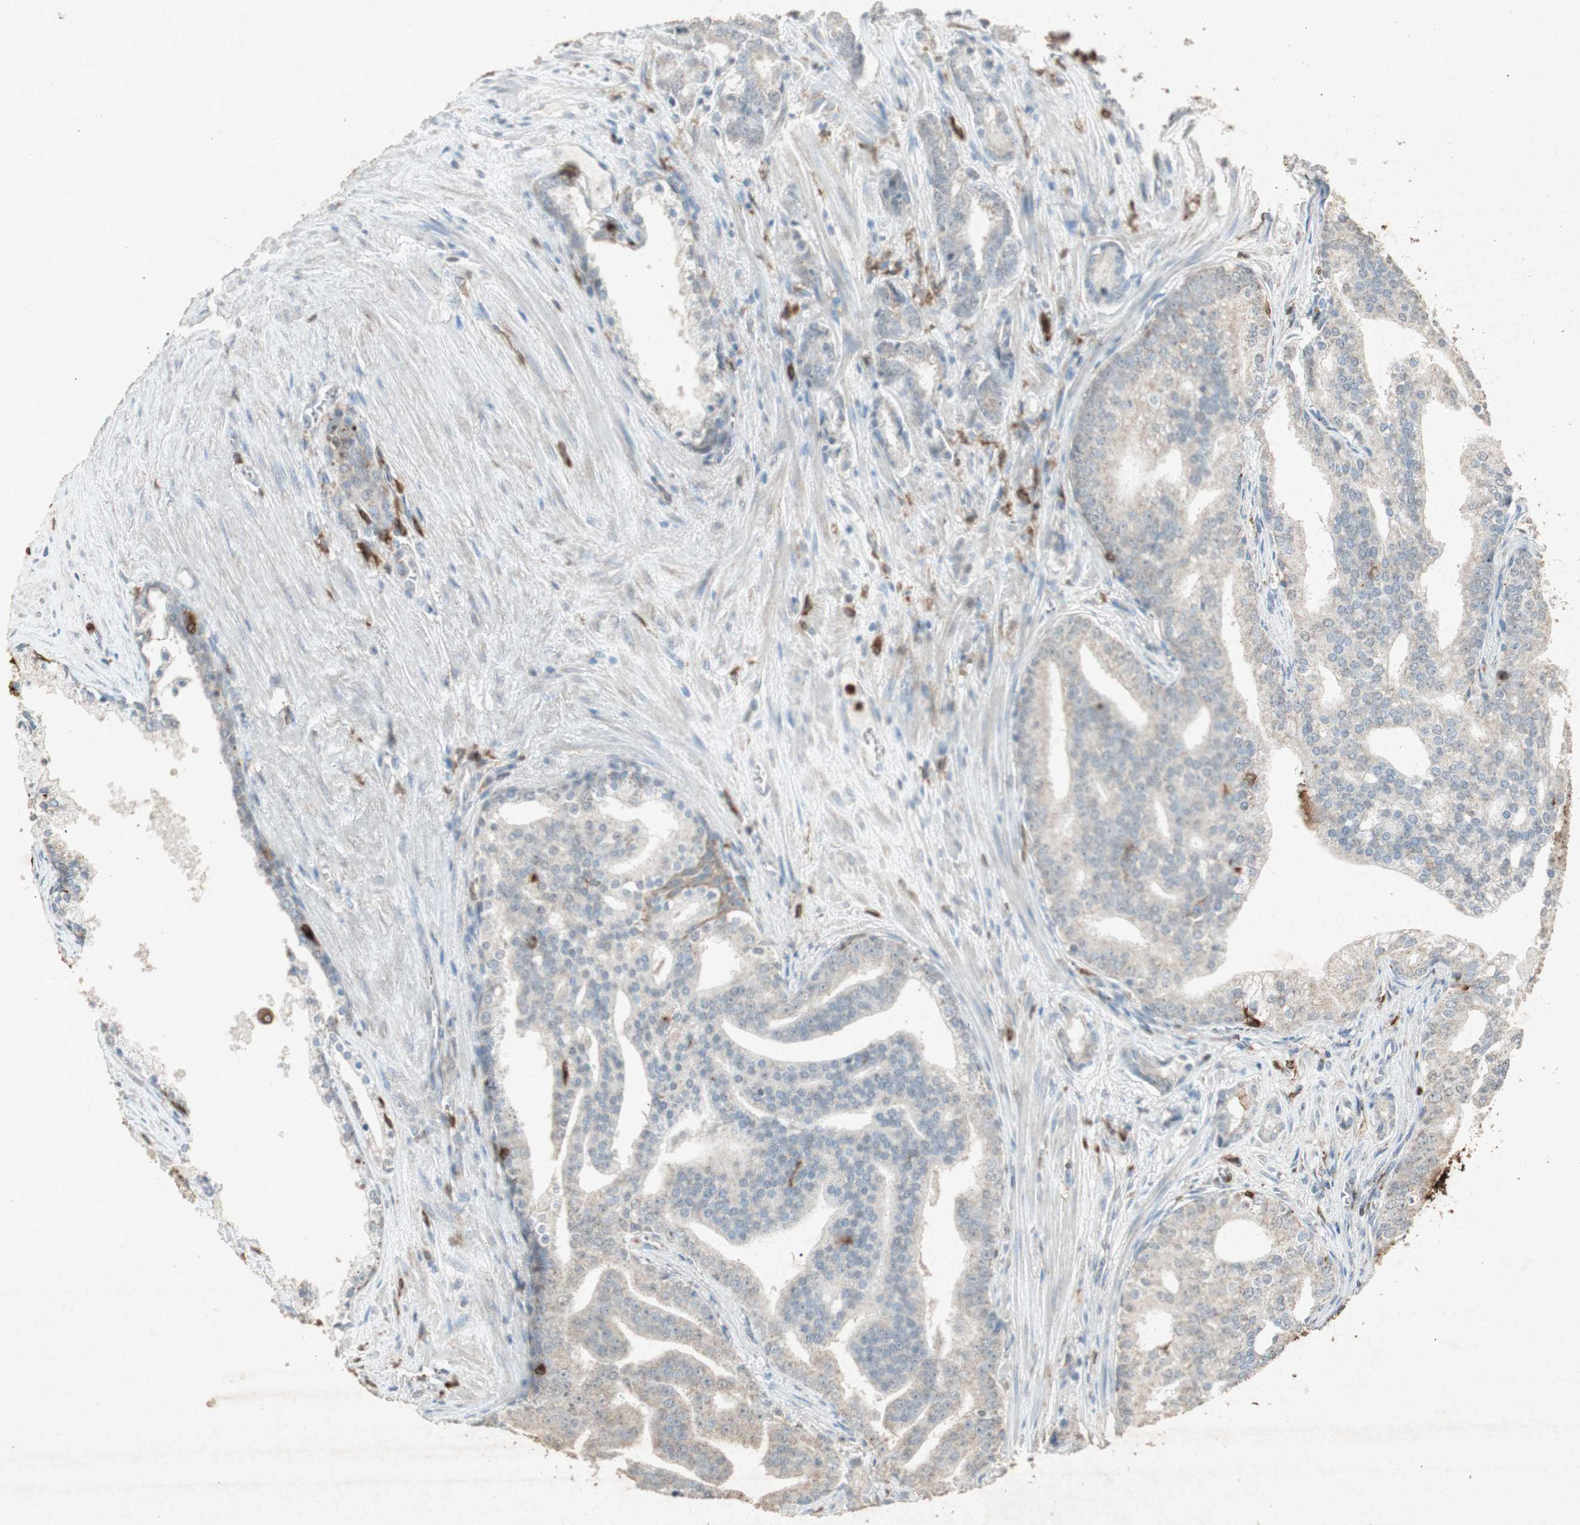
{"staining": {"intensity": "negative", "quantity": "none", "location": "none"}, "tissue": "prostate cancer", "cell_type": "Tumor cells", "image_type": "cancer", "snomed": [{"axis": "morphology", "description": "Adenocarcinoma, Low grade"}, {"axis": "topography", "description": "Prostate"}], "caption": "IHC of prostate adenocarcinoma (low-grade) demonstrates no positivity in tumor cells.", "gene": "TYROBP", "patient": {"sex": "male", "age": 58}}